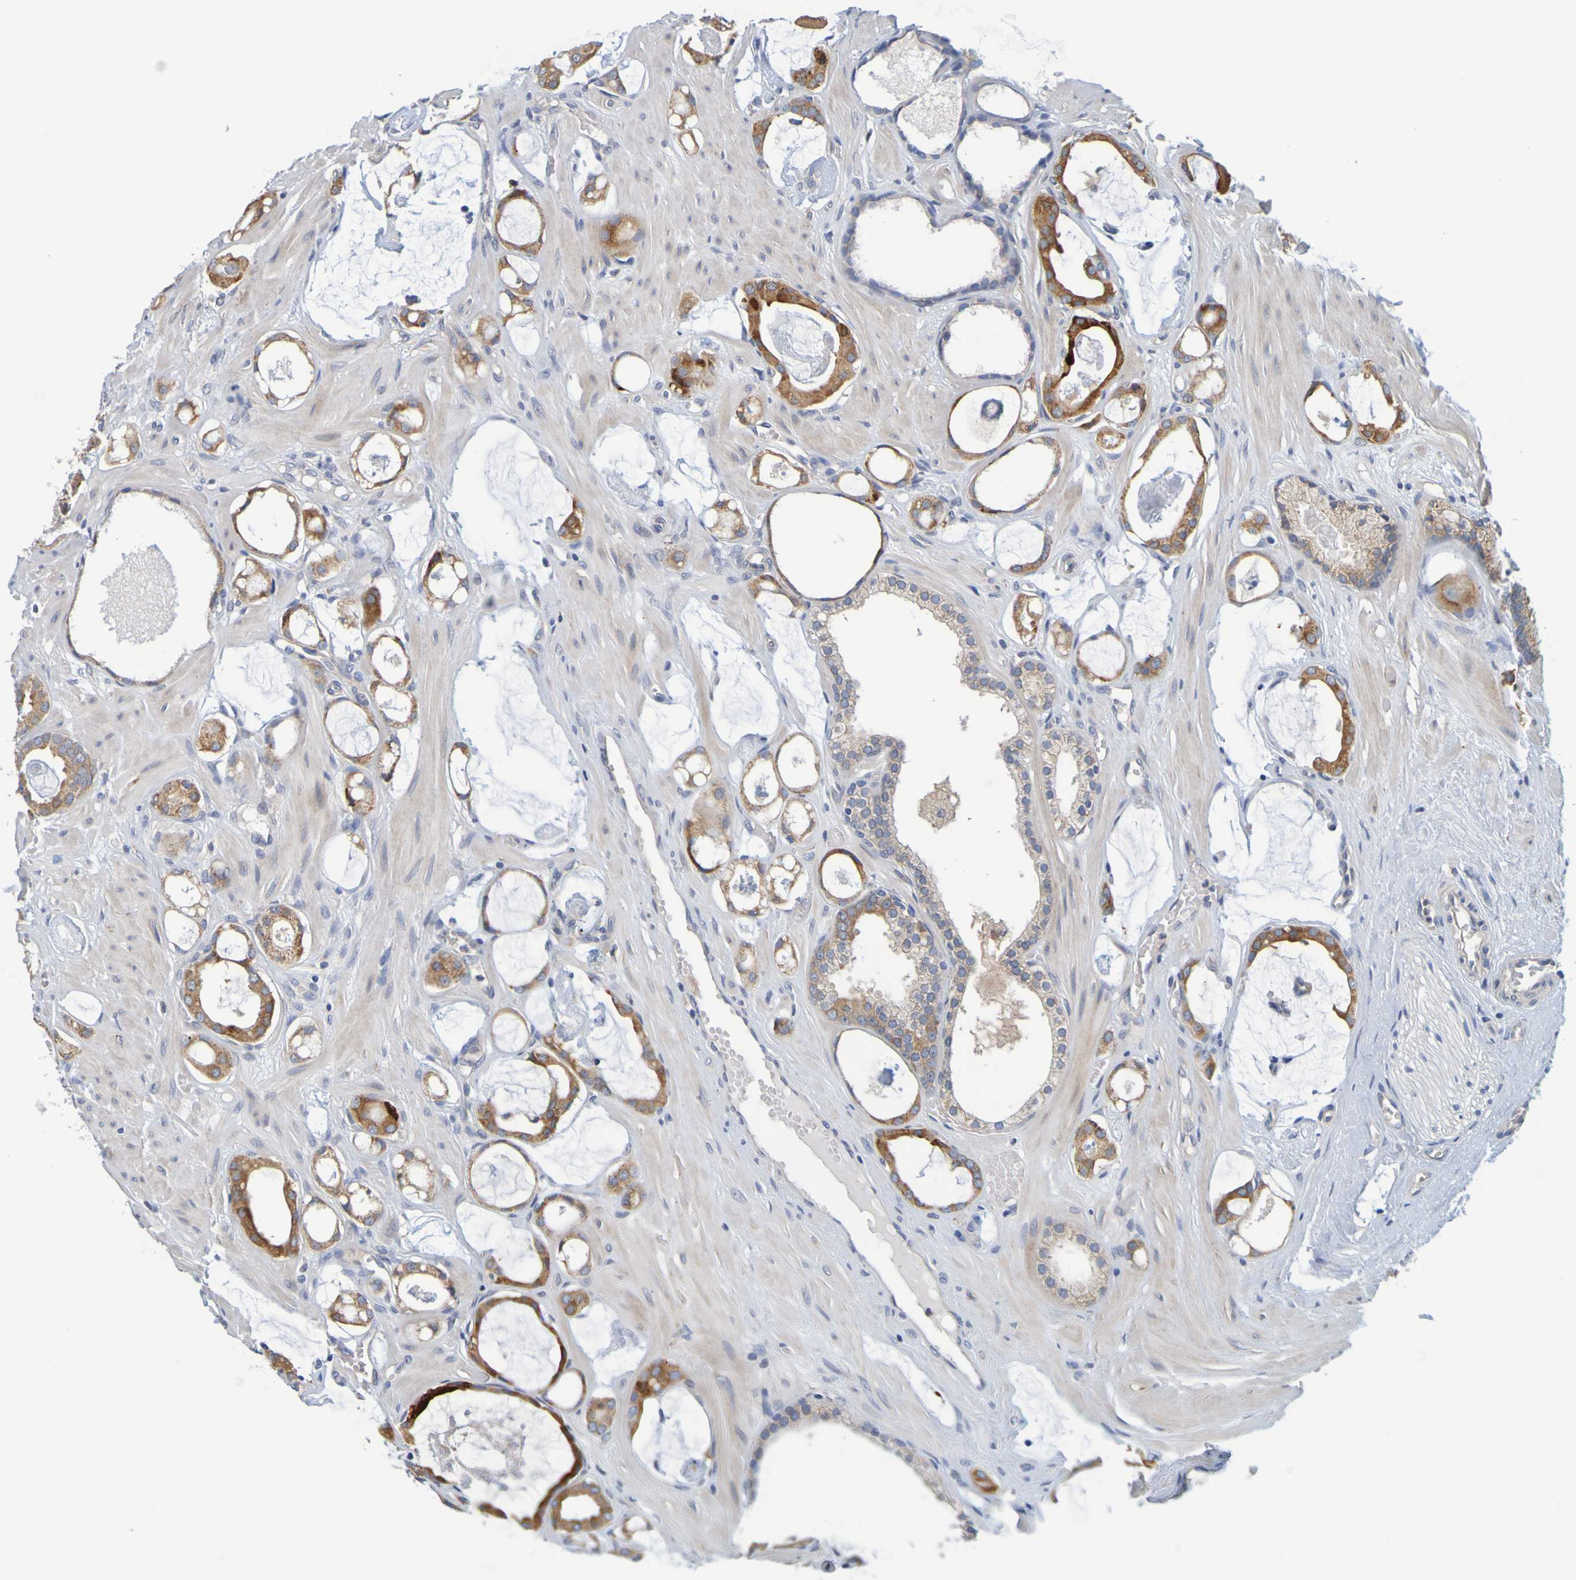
{"staining": {"intensity": "strong", "quantity": "25%-75%", "location": "cytoplasmic/membranous"}, "tissue": "prostate cancer", "cell_type": "Tumor cells", "image_type": "cancer", "snomed": [{"axis": "morphology", "description": "Adenocarcinoma, Low grade"}, {"axis": "topography", "description": "Prostate"}], "caption": "A histopathology image of prostate cancer stained for a protein shows strong cytoplasmic/membranous brown staining in tumor cells.", "gene": "SIL1", "patient": {"sex": "male", "age": 53}}